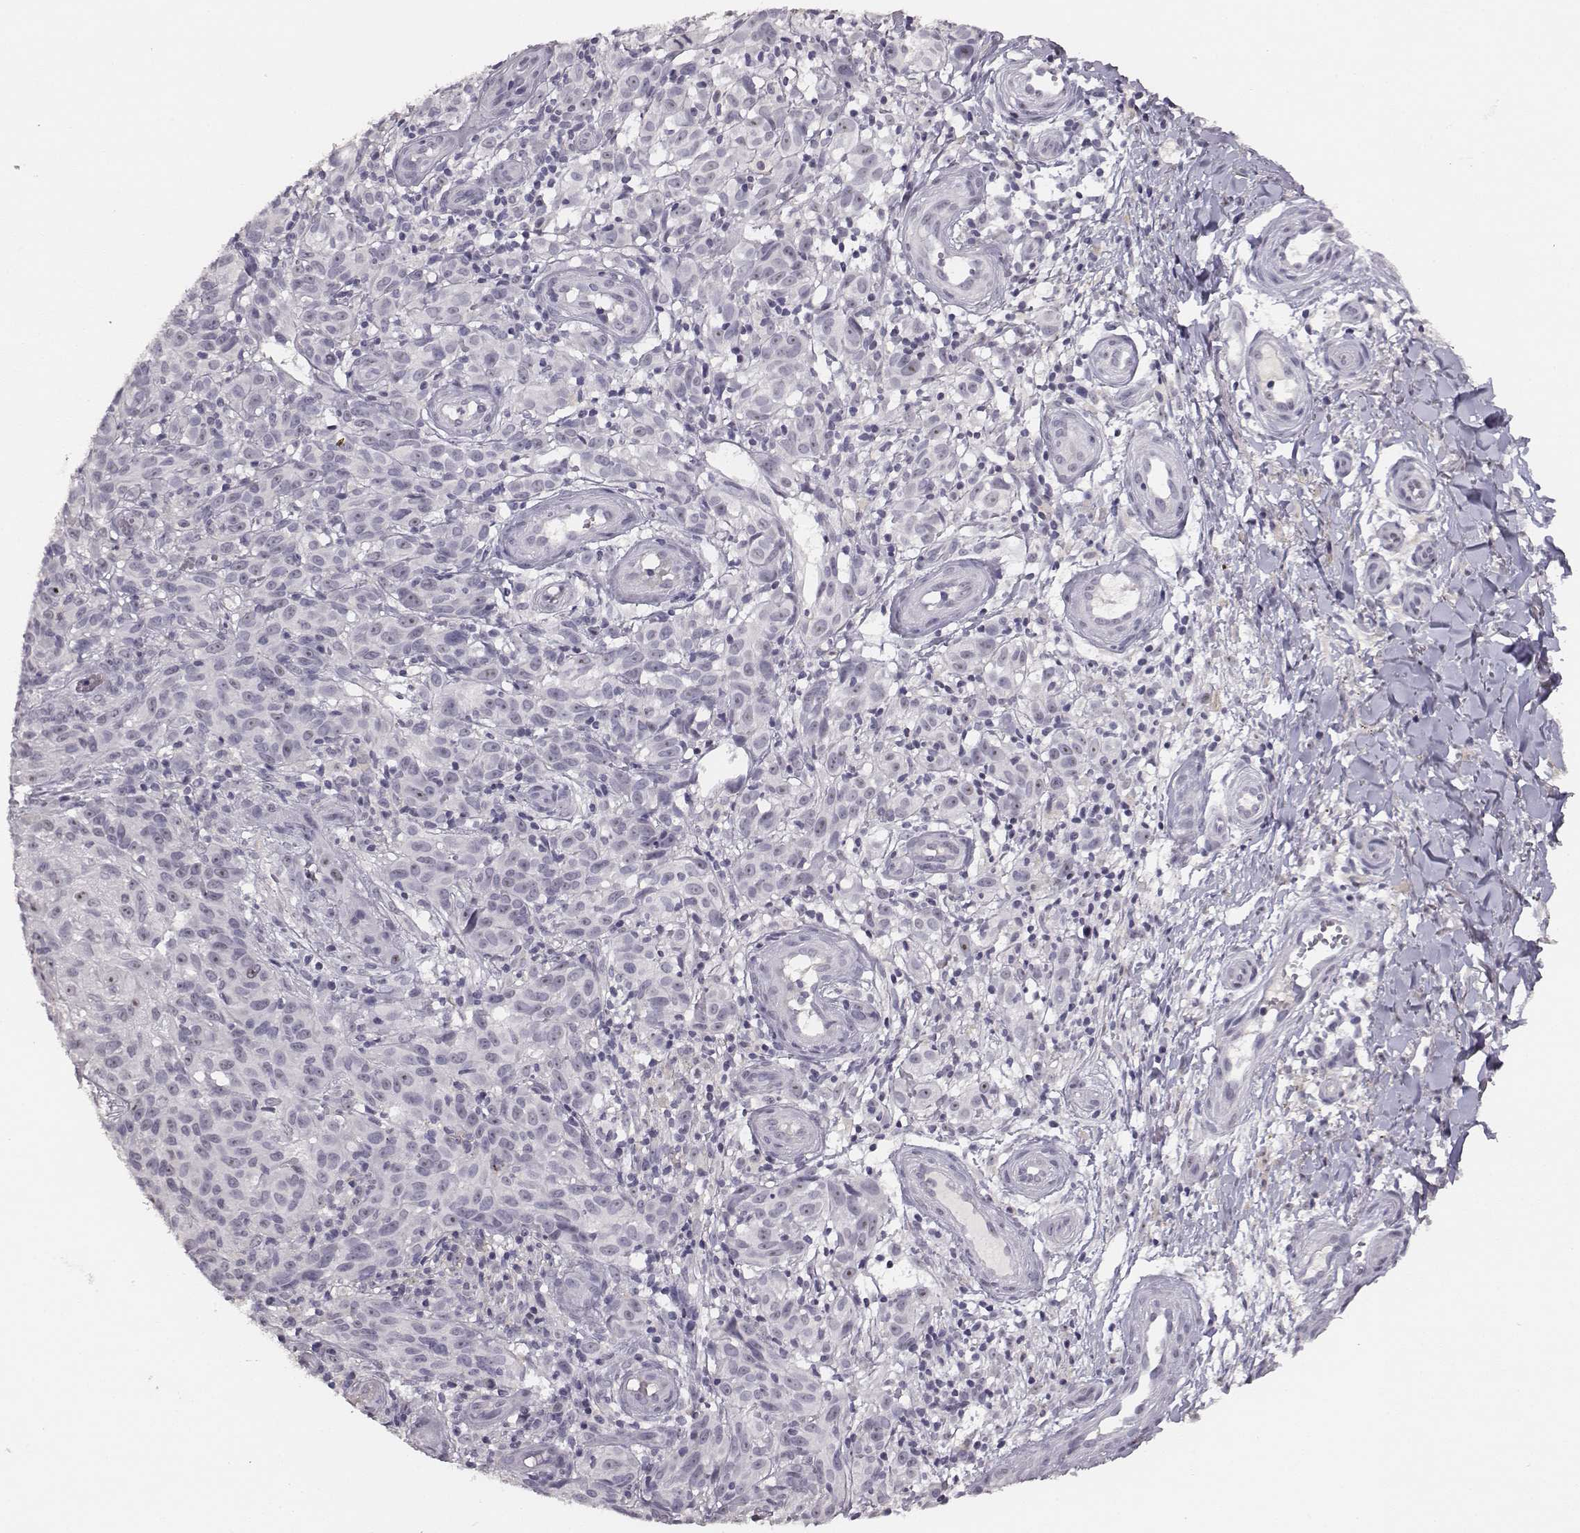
{"staining": {"intensity": "negative", "quantity": "none", "location": "none"}, "tissue": "melanoma", "cell_type": "Tumor cells", "image_type": "cancer", "snomed": [{"axis": "morphology", "description": "Malignant melanoma, NOS"}, {"axis": "topography", "description": "Skin"}], "caption": "Immunohistochemical staining of melanoma shows no significant expression in tumor cells.", "gene": "NIFK", "patient": {"sex": "female", "age": 53}}